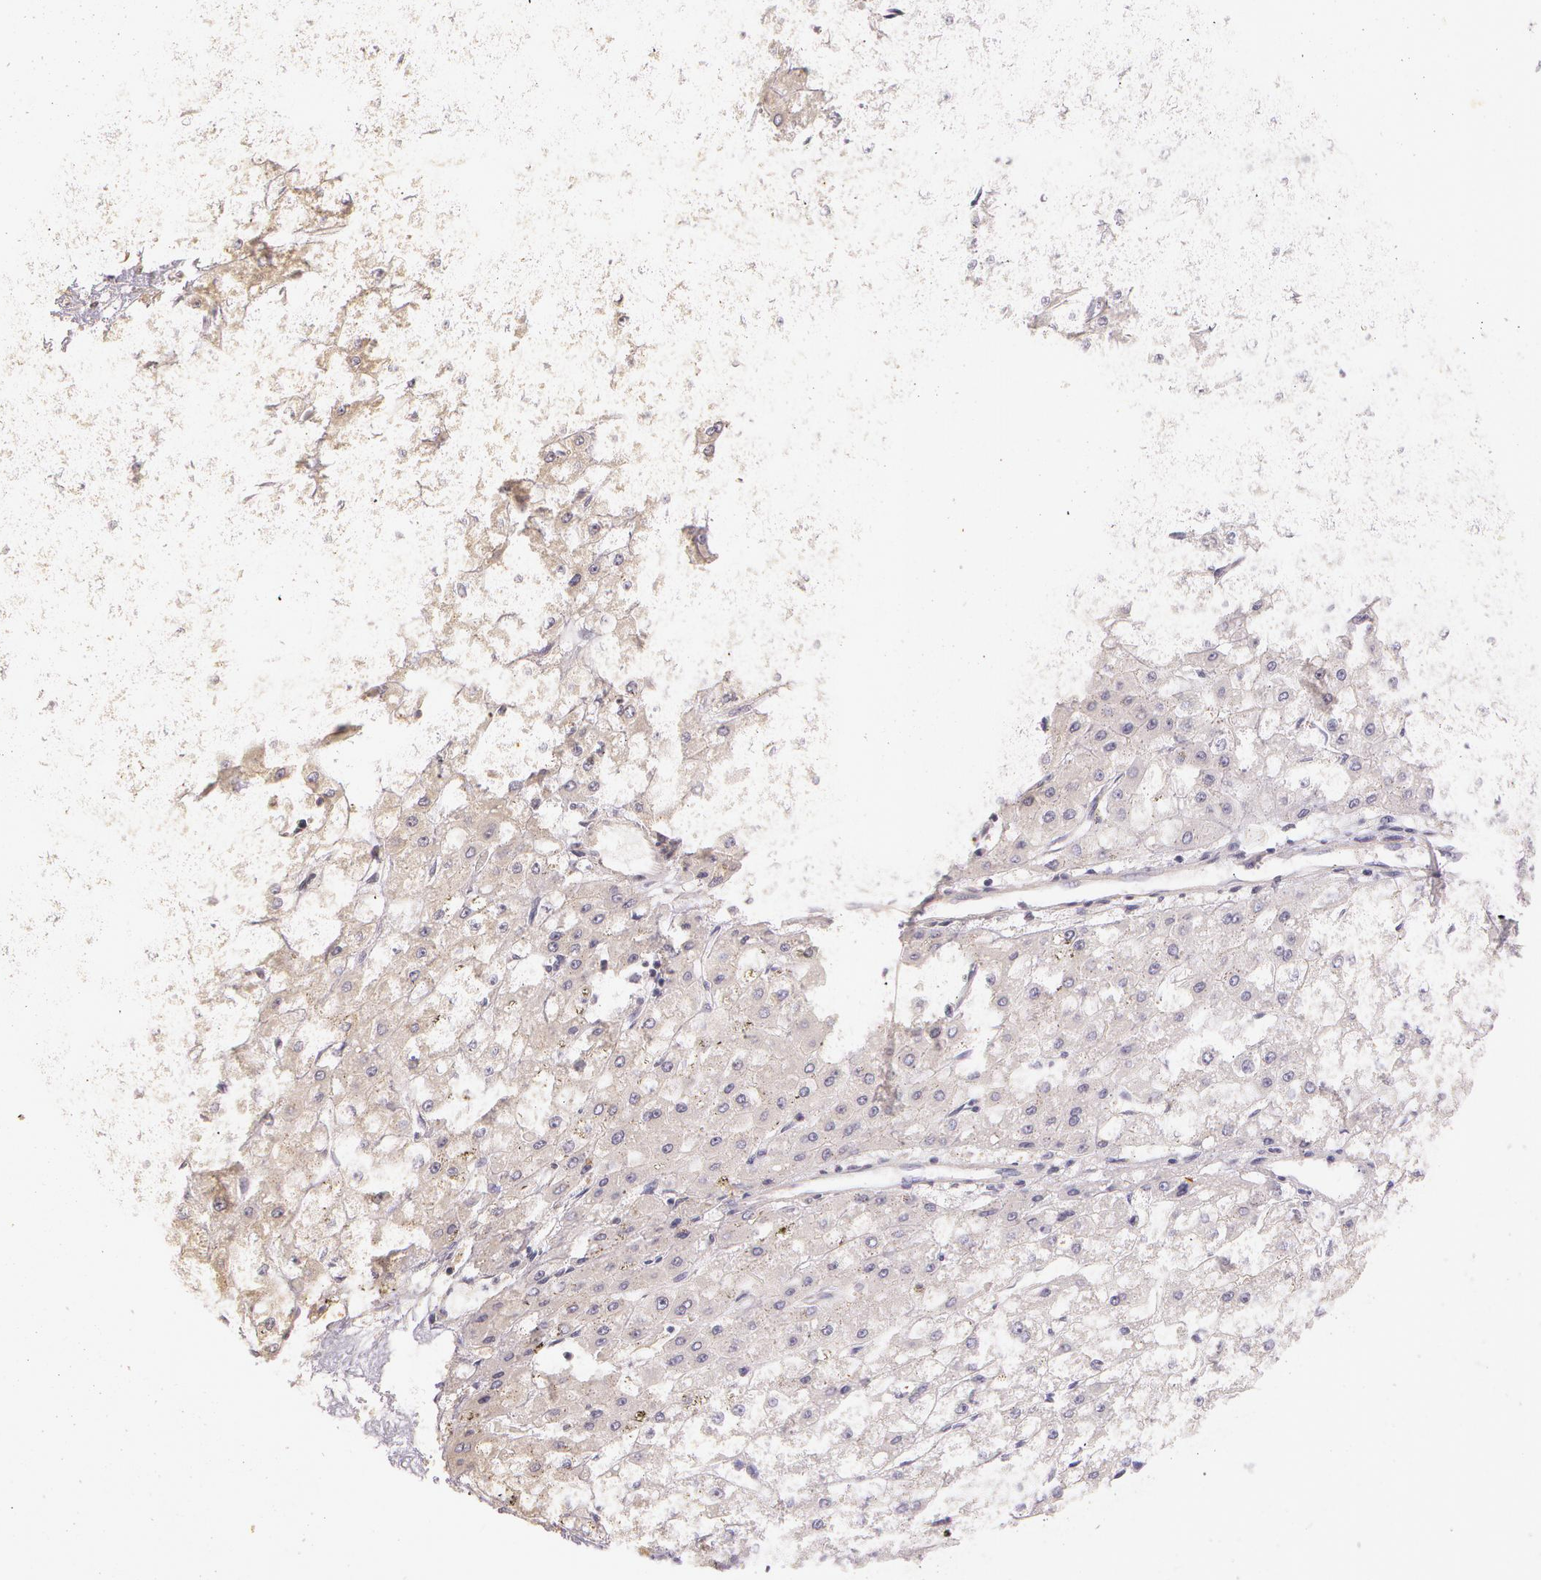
{"staining": {"intensity": "weak", "quantity": ">75%", "location": "cytoplasmic/membranous"}, "tissue": "liver cancer", "cell_type": "Tumor cells", "image_type": "cancer", "snomed": [{"axis": "morphology", "description": "Carcinoma, Hepatocellular, NOS"}, {"axis": "topography", "description": "Liver"}], "caption": "High-magnification brightfield microscopy of liver hepatocellular carcinoma stained with DAB (brown) and counterstained with hematoxylin (blue). tumor cells exhibit weak cytoplasmic/membranous staining is seen in about>75% of cells.", "gene": "ASCC2", "patient": {"sex": "female", "age": 52}}